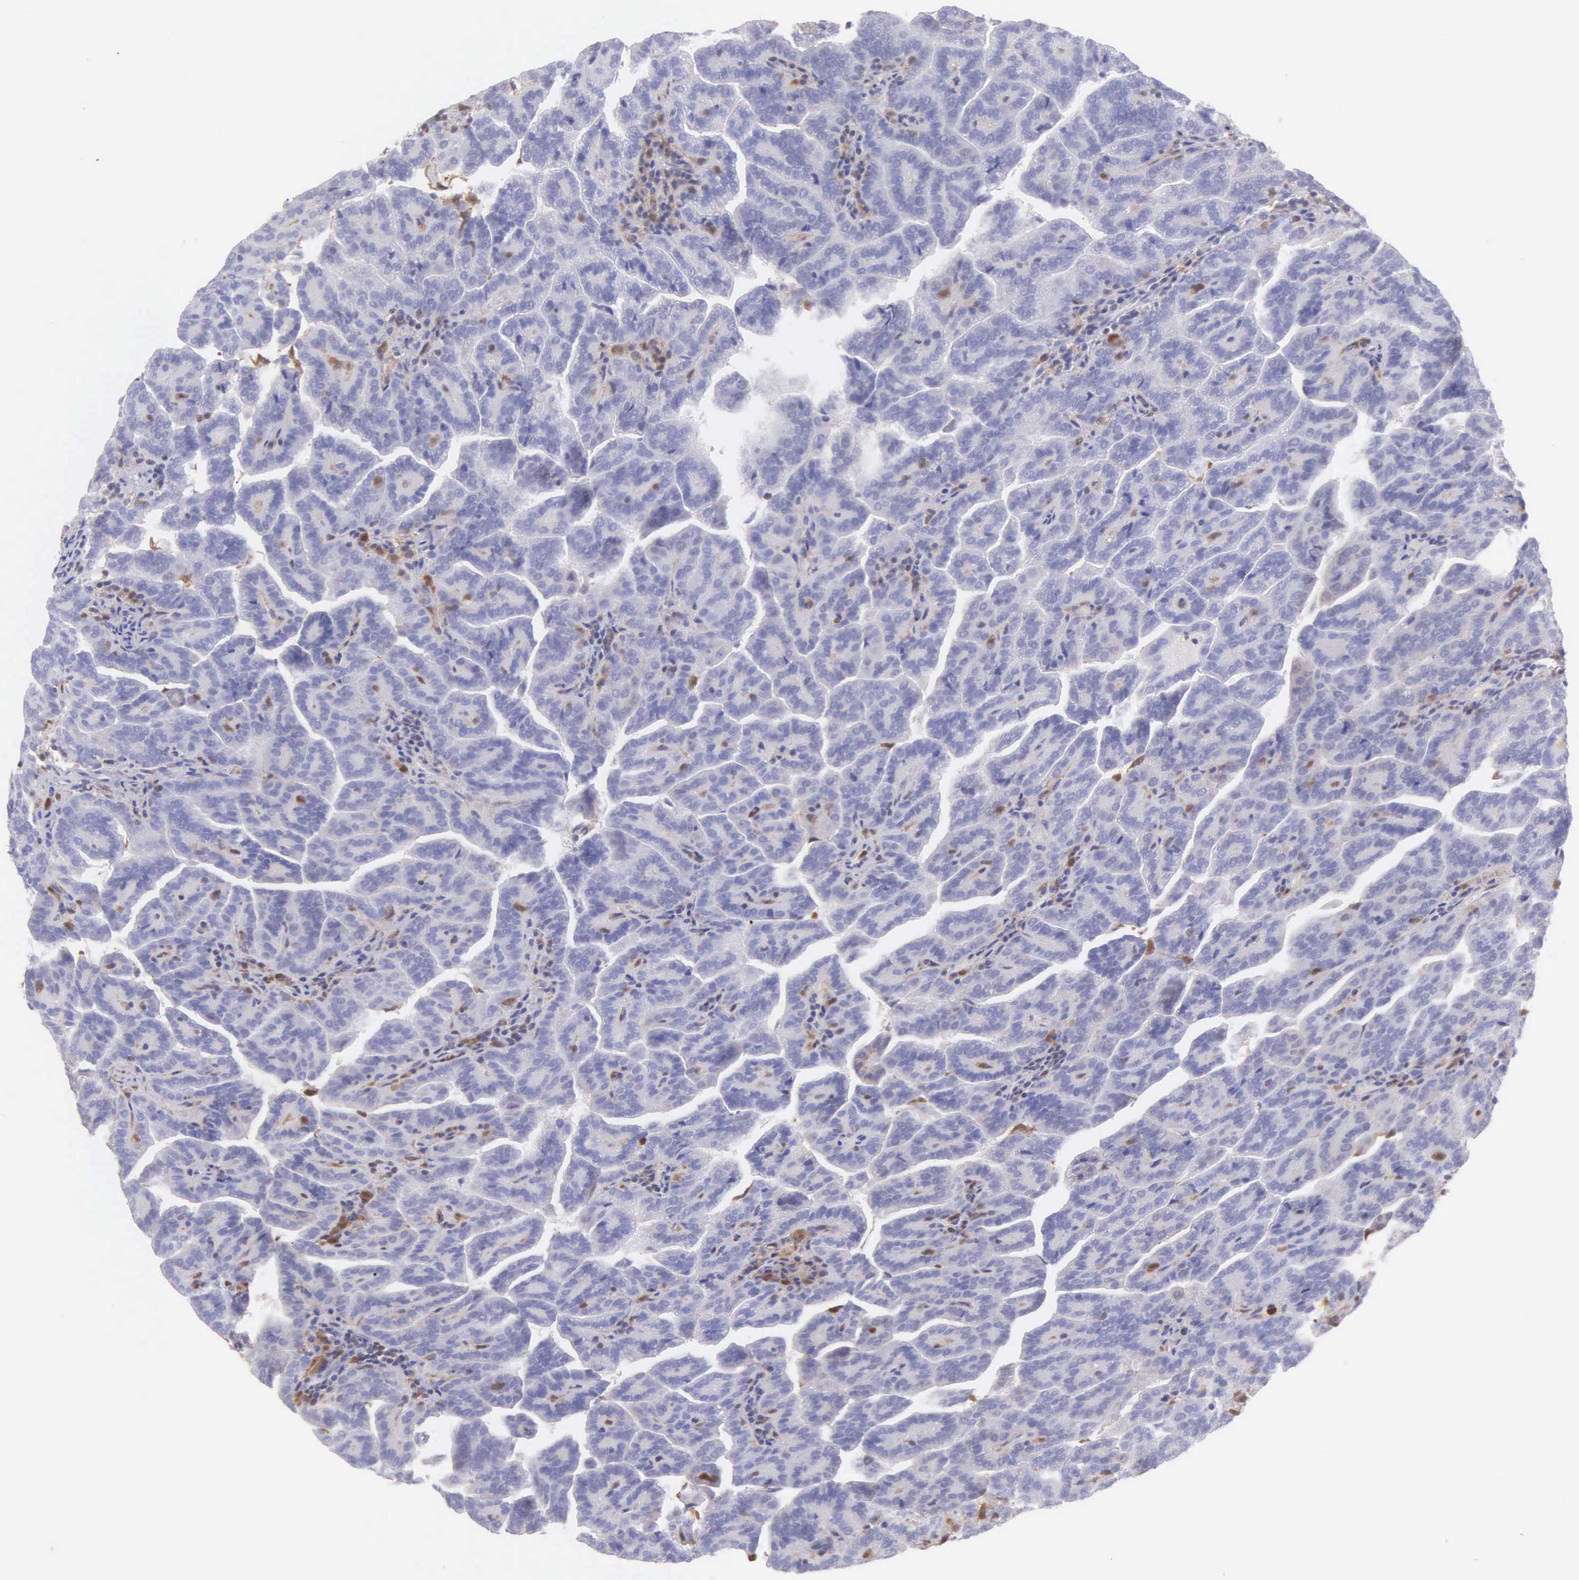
{"staining": {"intensity": "negative", "quantity": "none", "location": "none"}, "tissue": "renal cancer", "cell_type": "Tumor cells", "image_type": "cancer", "snomed": [{"axis": "morphology", "description": "Adenocarcinoma, NOS"}, {"axis": "topography", "description": "Kidney"}], "caption": "Immunohistochemistry (IHC) of renal cancer (adenocarcinoma) shows no expression in tumor cells. (DAB (3,3'-diaminobenzidine) immunohistochemistry (IHC) visualized using brightfield microscopy, high magnification).", "gene": "BID", "patient": {"sex": "male", "age": 61}}